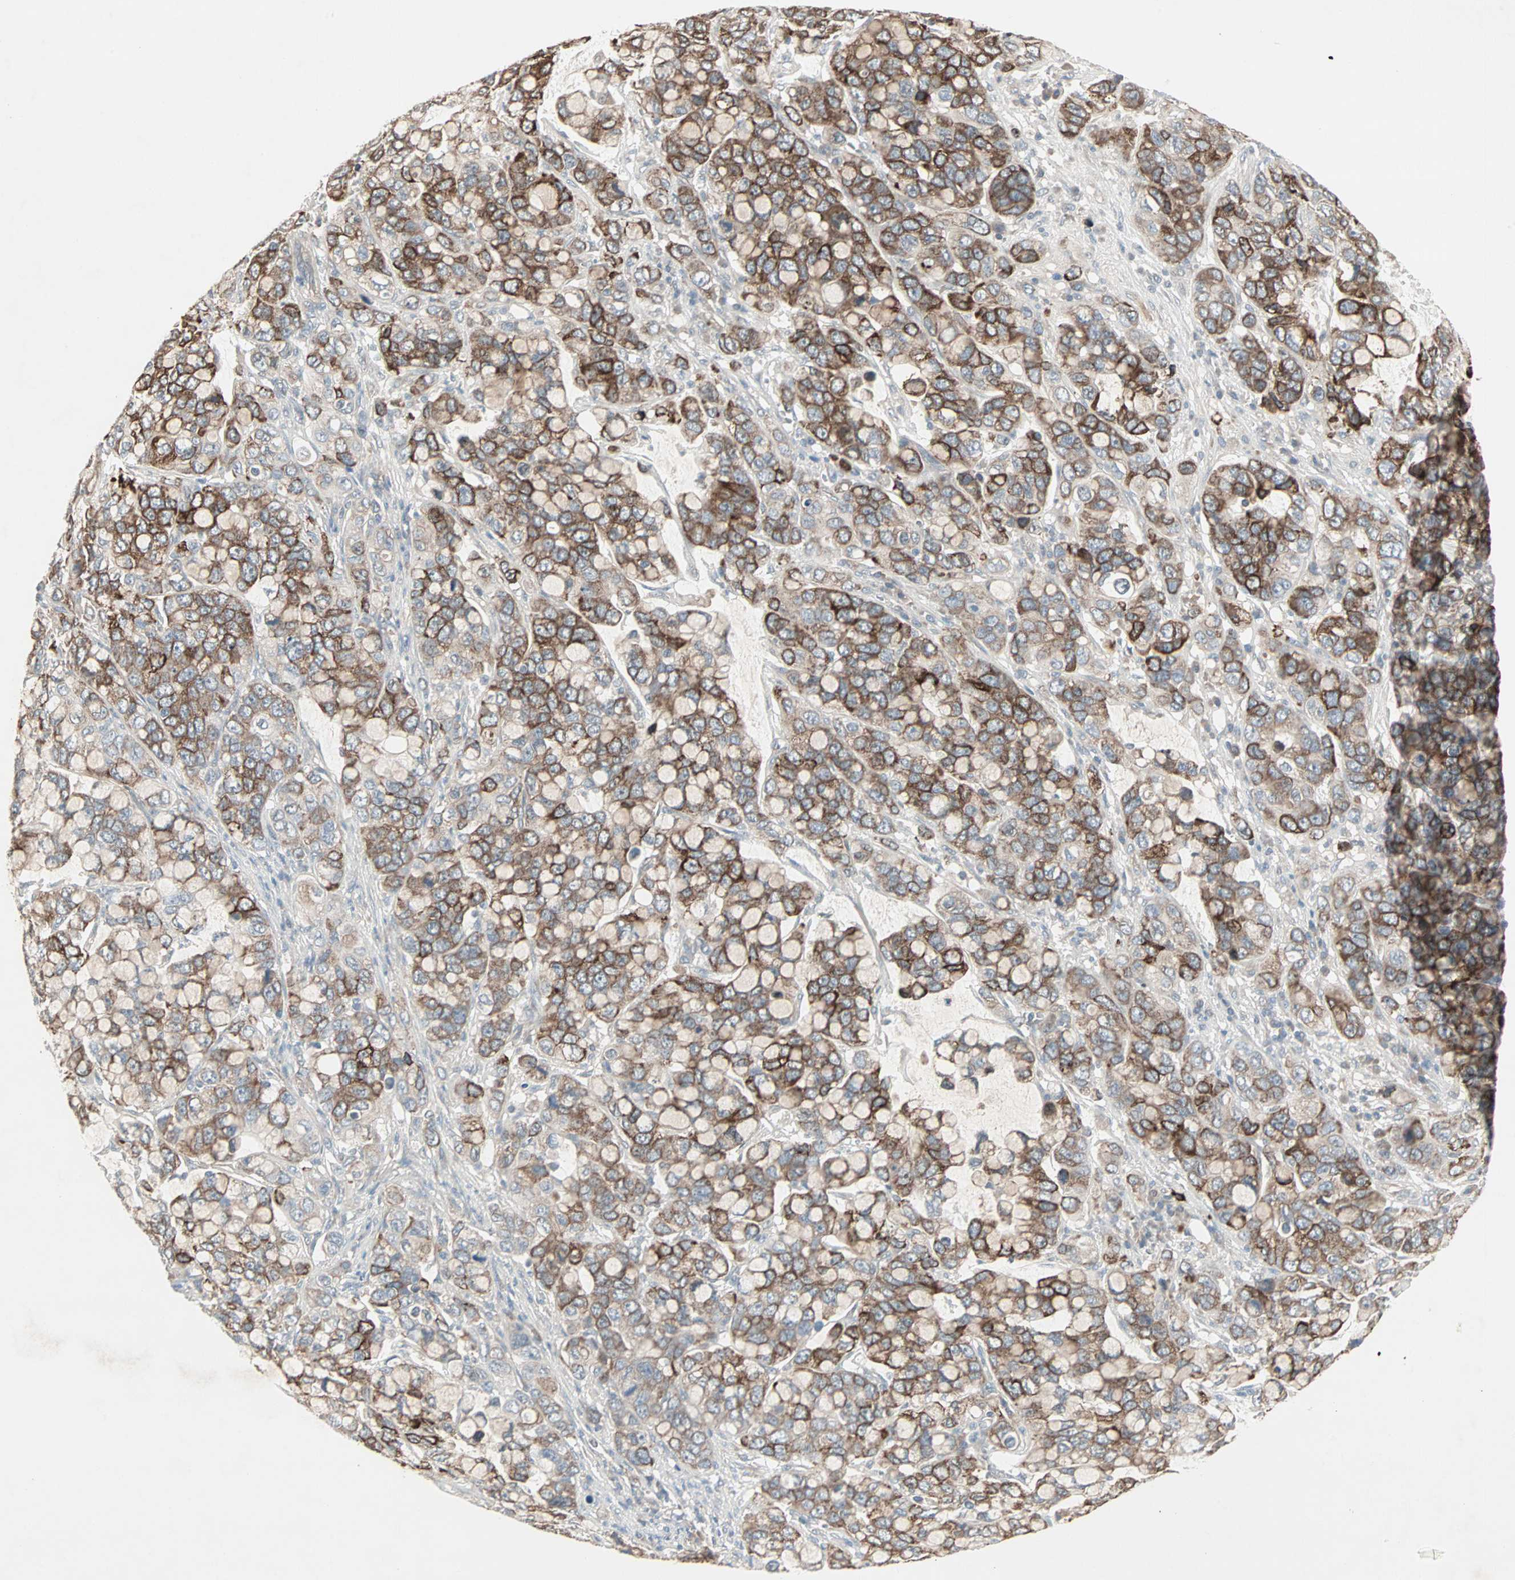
{"staining": {"intensity": "moderate", "quantity": ">75%", "location": "cytoplasmic/membranous"}, "tissue": "stomach cancer", "cell_type": "Tumor cells", "image_type": "cancer", "snomed": [{"axis": "morphology", "description": "Adenocarcinoma, NOS"}, {"axis": "topography", "description": "Stomach, lower"}], "caption": "The immunohistochemical stain shows moderate cytoplasmic/membranous positivity in tumor cells of adenocarcinoma (stomach) tissue.", "gene": "JMJD7-PLA2G4B", "patient": {"sex": "male", "age": 84}}